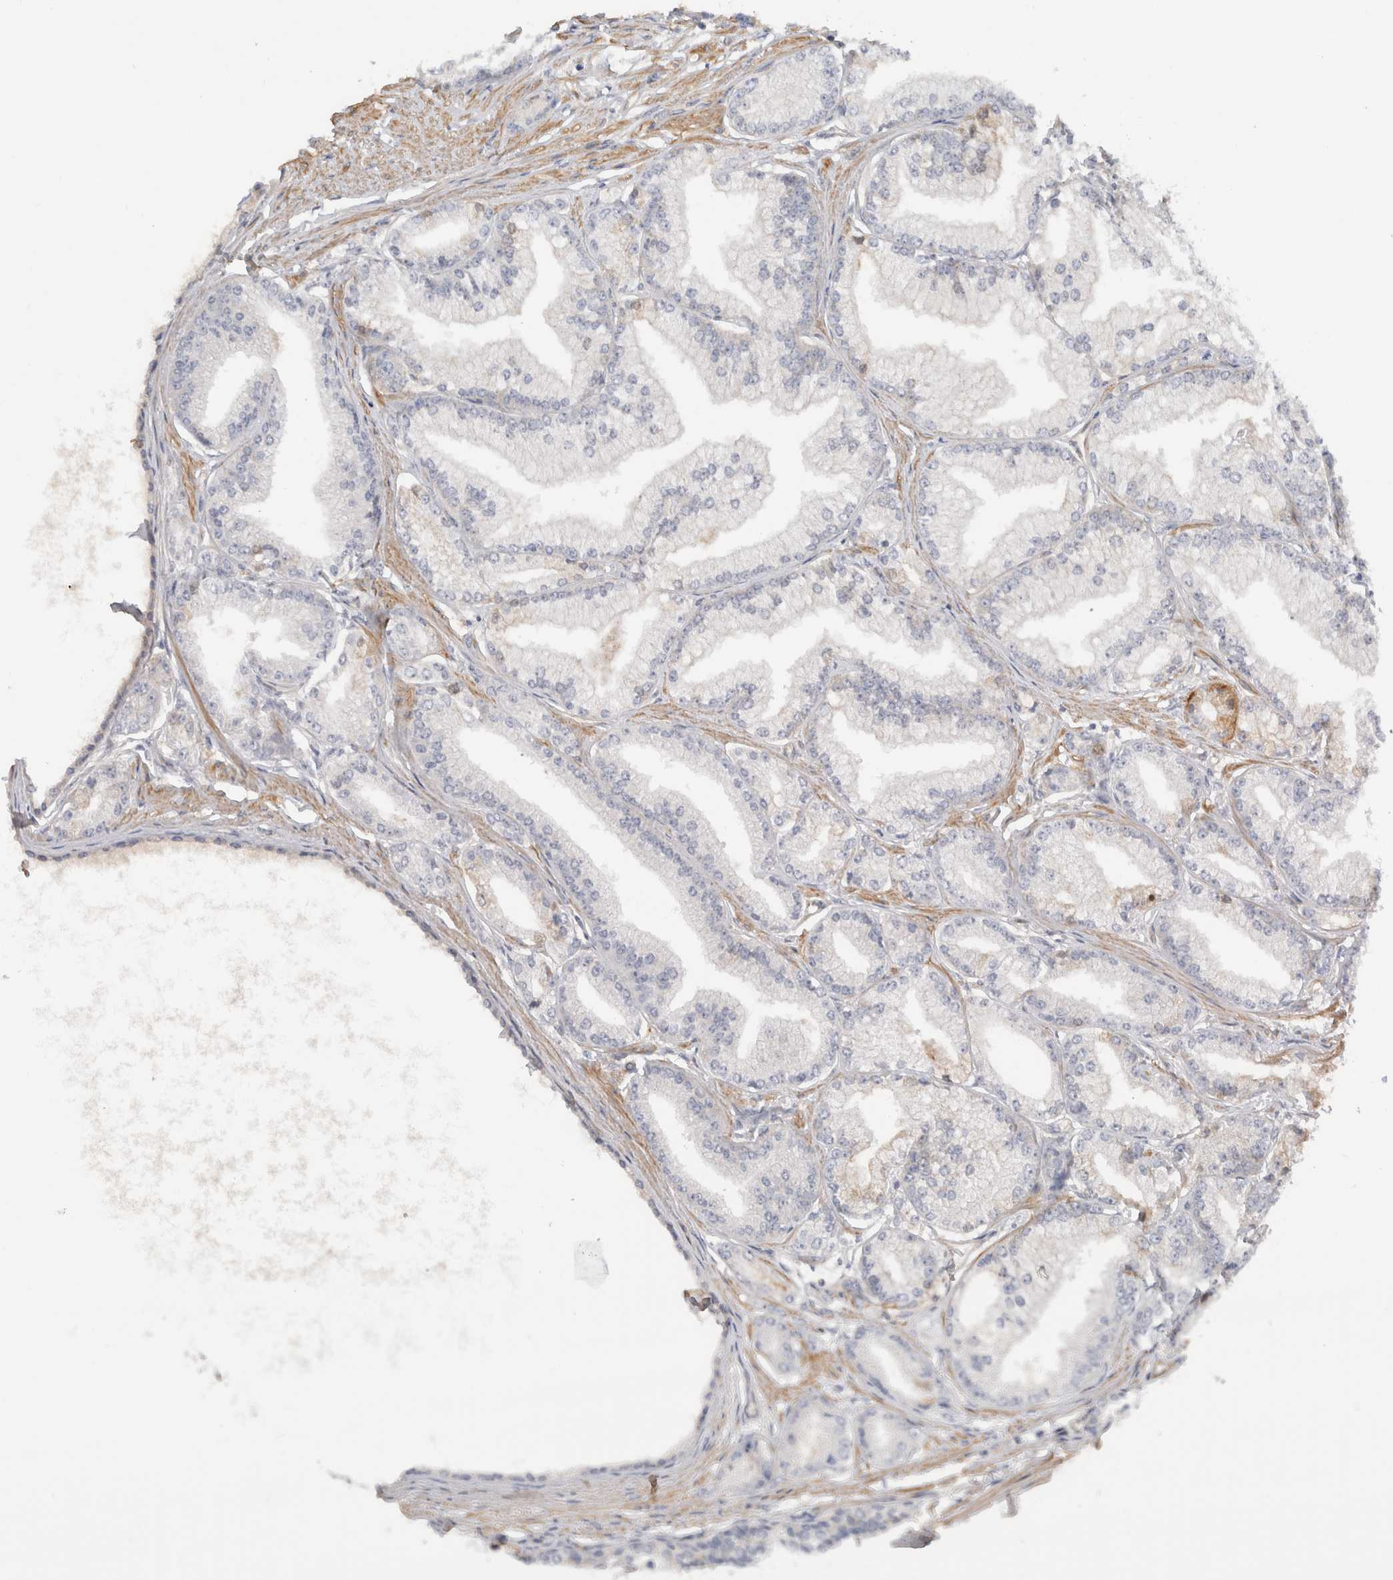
{"staining": {"intensity": "negative", "quantity": "none", "location": "none"}, "tissue": "prostate cancer", "cell_type": "Tumor cells", "image_type": "cancer", "snomed": [{"axis": "morphology", "description": "Adenocarcinoma, Low grade"}, {"axis": "topography", "description": "Prostate"}], "caption": "IHC histopathology image of neoplastic tissue: prostate cancer (low-grade adenocarcinoma) stained with DAB (3,3'-diaminobenzidine) exhibits no significant protein positivity in tumor cells.", "gene": "CFI", "patient": {"sex": "male", "age": 52}}